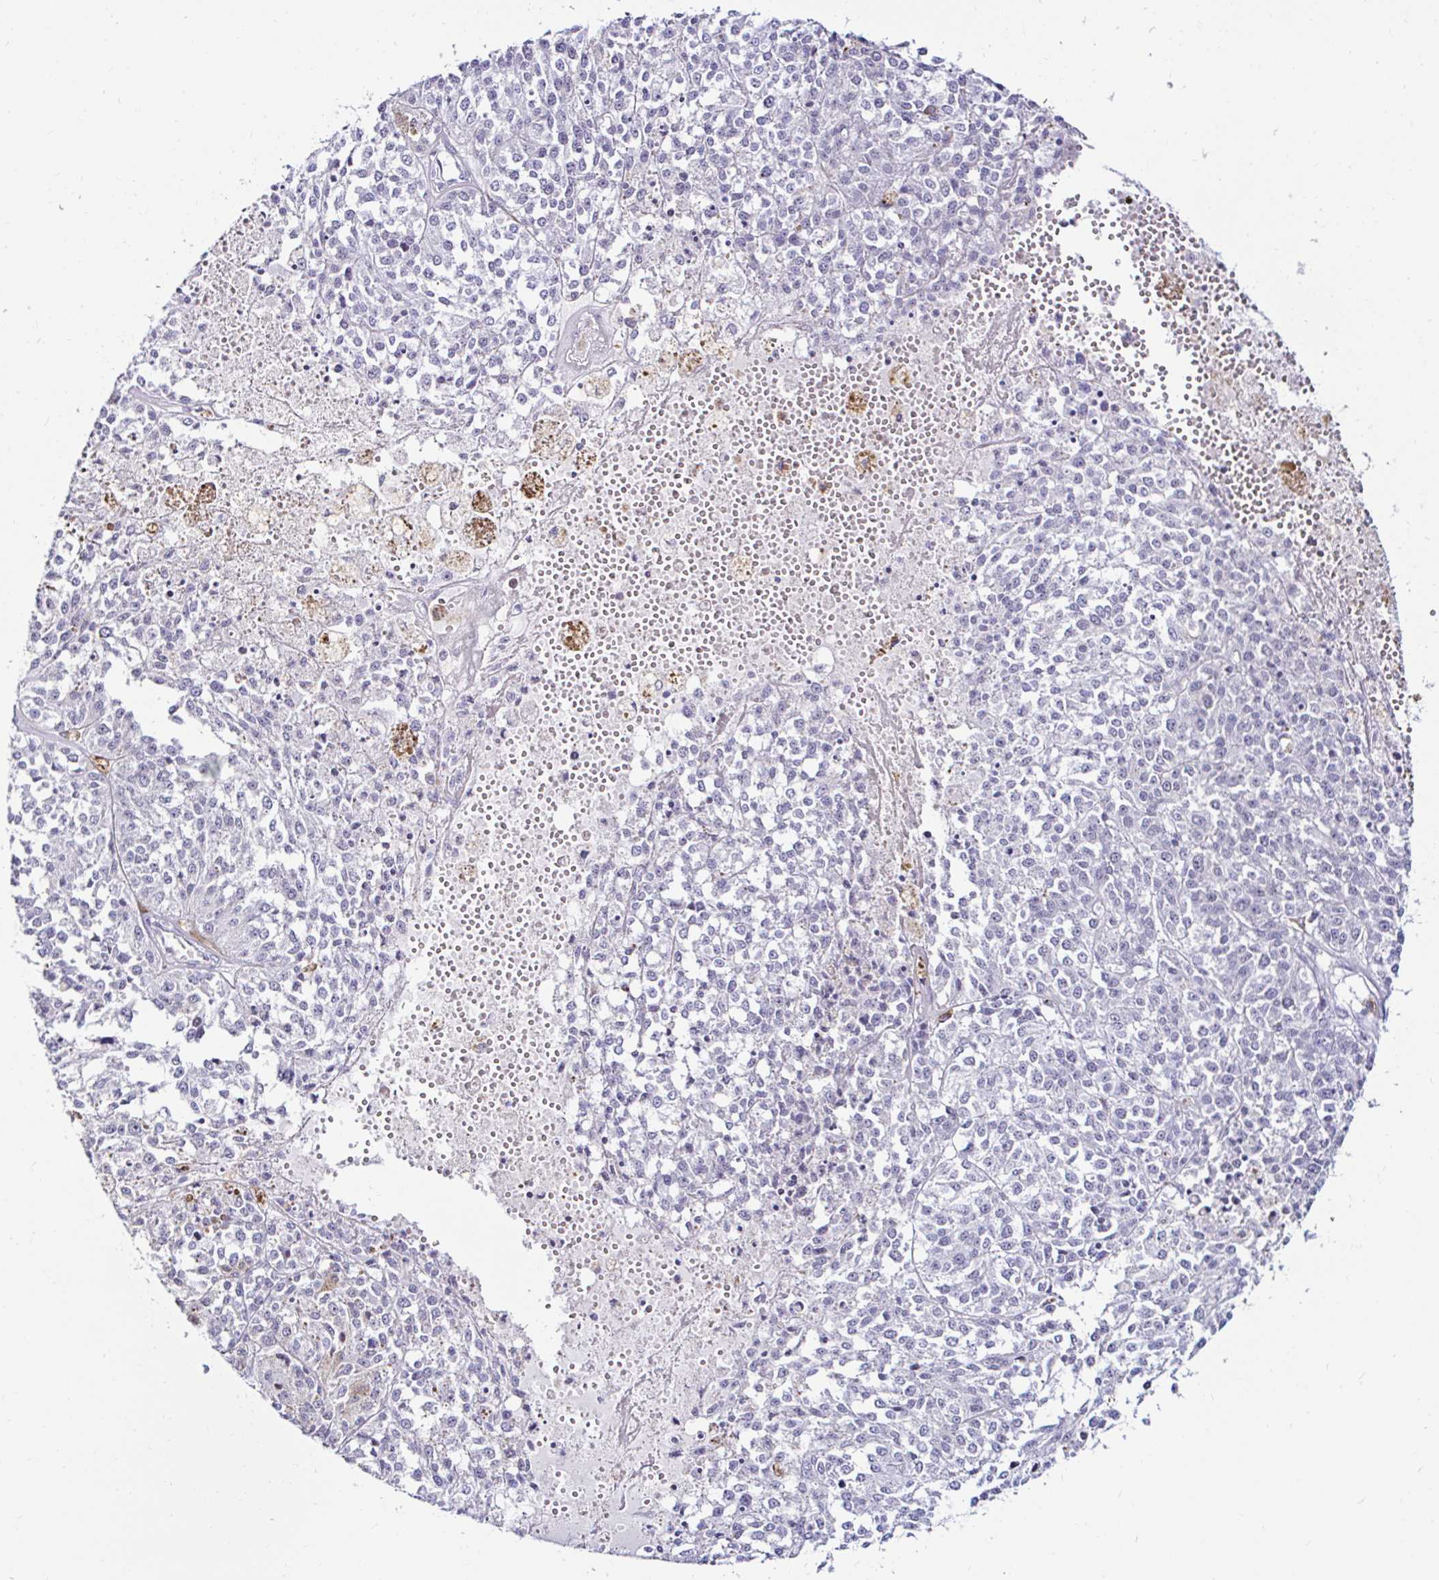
{"staining": {"intensity": "negative", "quantity": "none", "location": "none"}, "tissue": "melanoma", "cell_type": "Tumor cells", "image_type": "cancer", "snomed": [{"axis": "morphology", "description": "Malignant melanoma, Metastatic site"}, {"axis": "topography", "description": "Lymph node"}], "caption": "Immunohistochemical staining of human malignant melanoma (metastatic site) displays no significant staining in tumor cells. Nuclei are stained in blue.", "gene": "CYBB", "patient": {"sex": "female", "age": 64}}